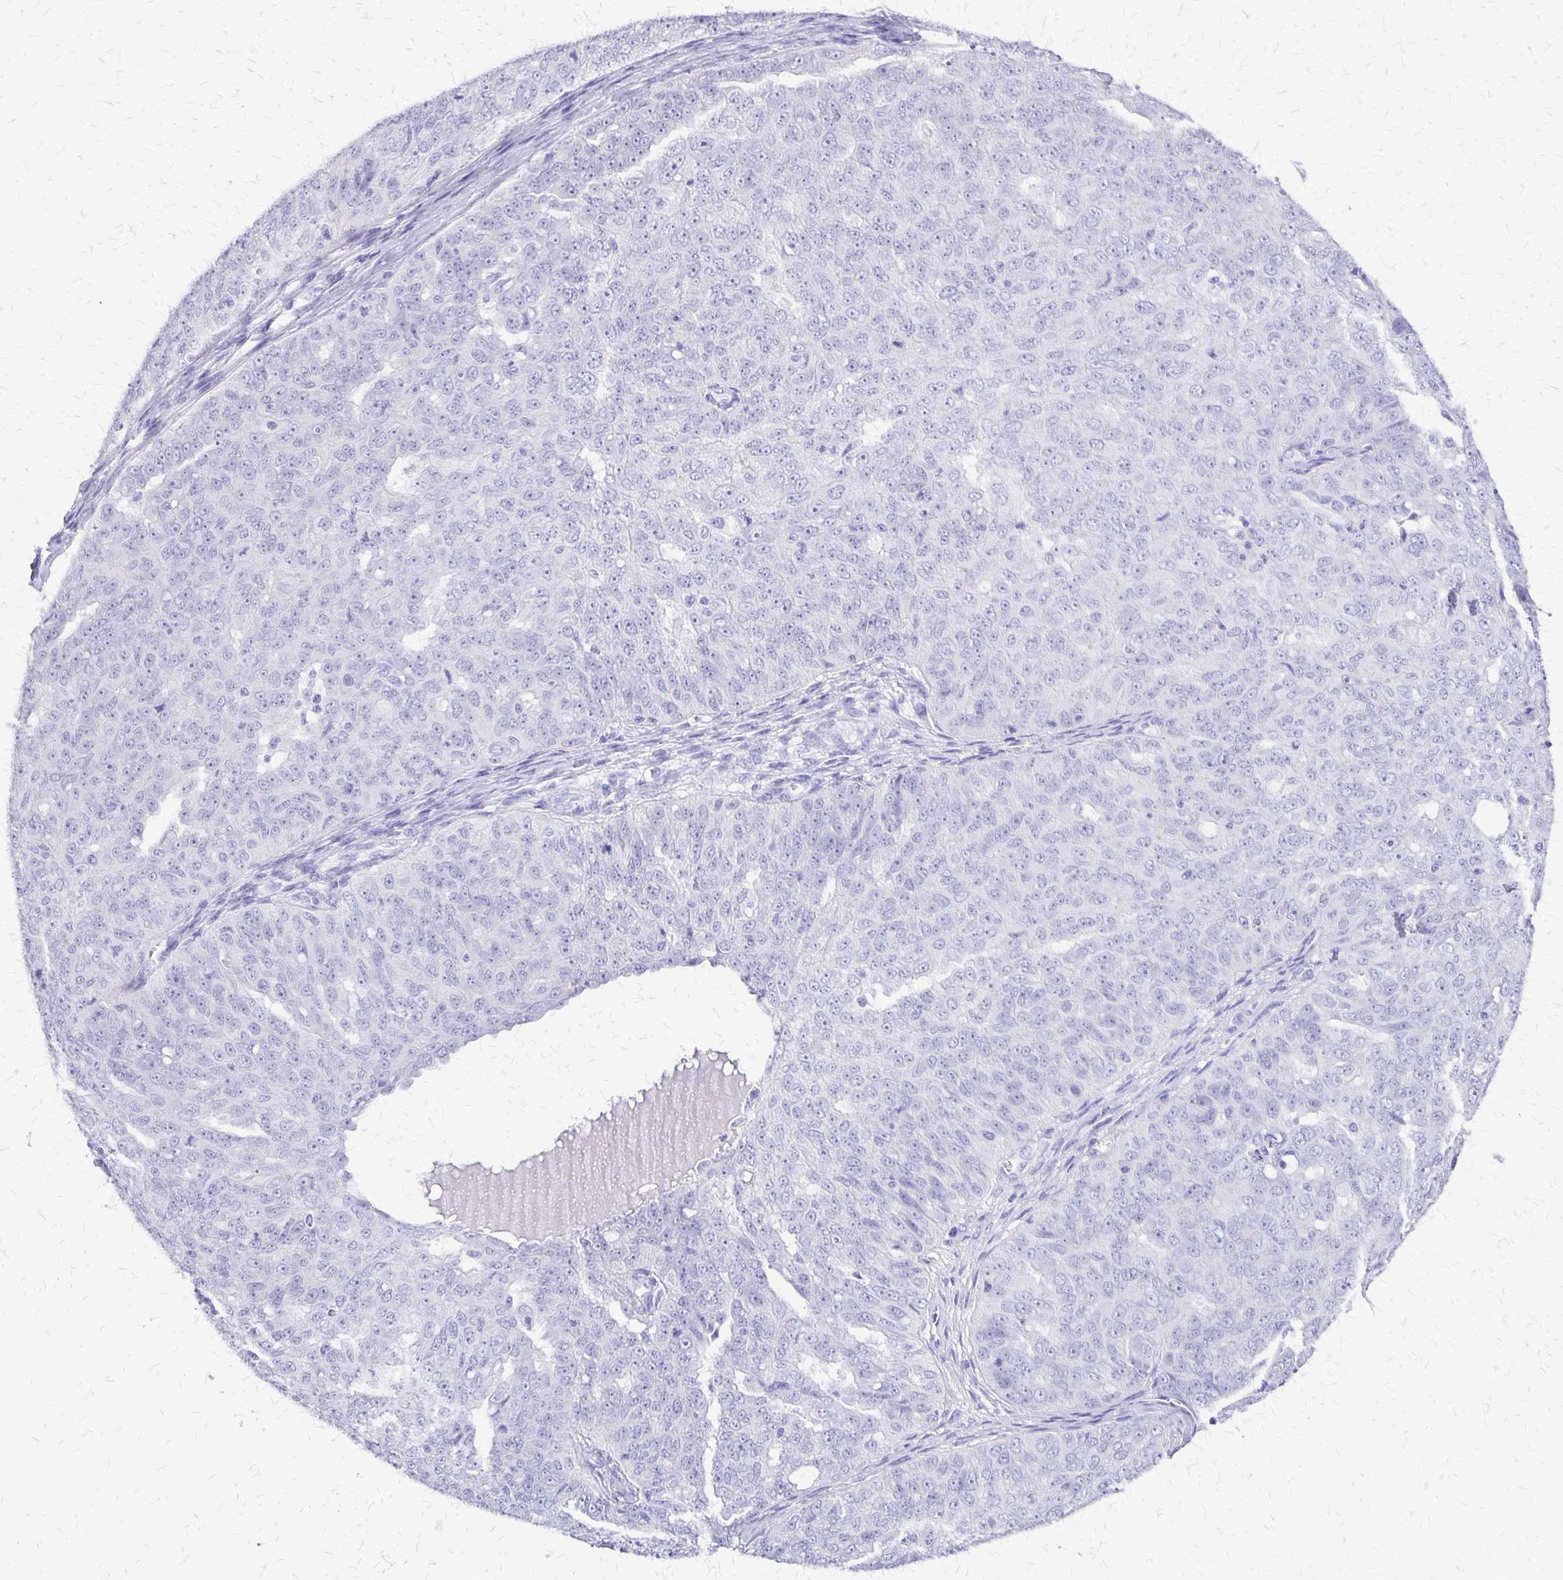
{"staining": {"intensity": "negative", "quantity": "none", "location": "none"}, "tissue": "ovarian cancer", "cell_type": "Tumor cells", "image_type": "cancer", "snomed": [{"axis": "morphology", "description": "Carcinoma, endometroid"}, {"axis": "topography", "description": "Ovary"}], "caption": "Tumor cells are negative for protein expression in human ovarian endometroid carcinoma. (Immunohistochemistry, brightfield microscopy, high magnification).", "gene": "SLC13A2", "patient": {"sex": "female", "age": 70}}